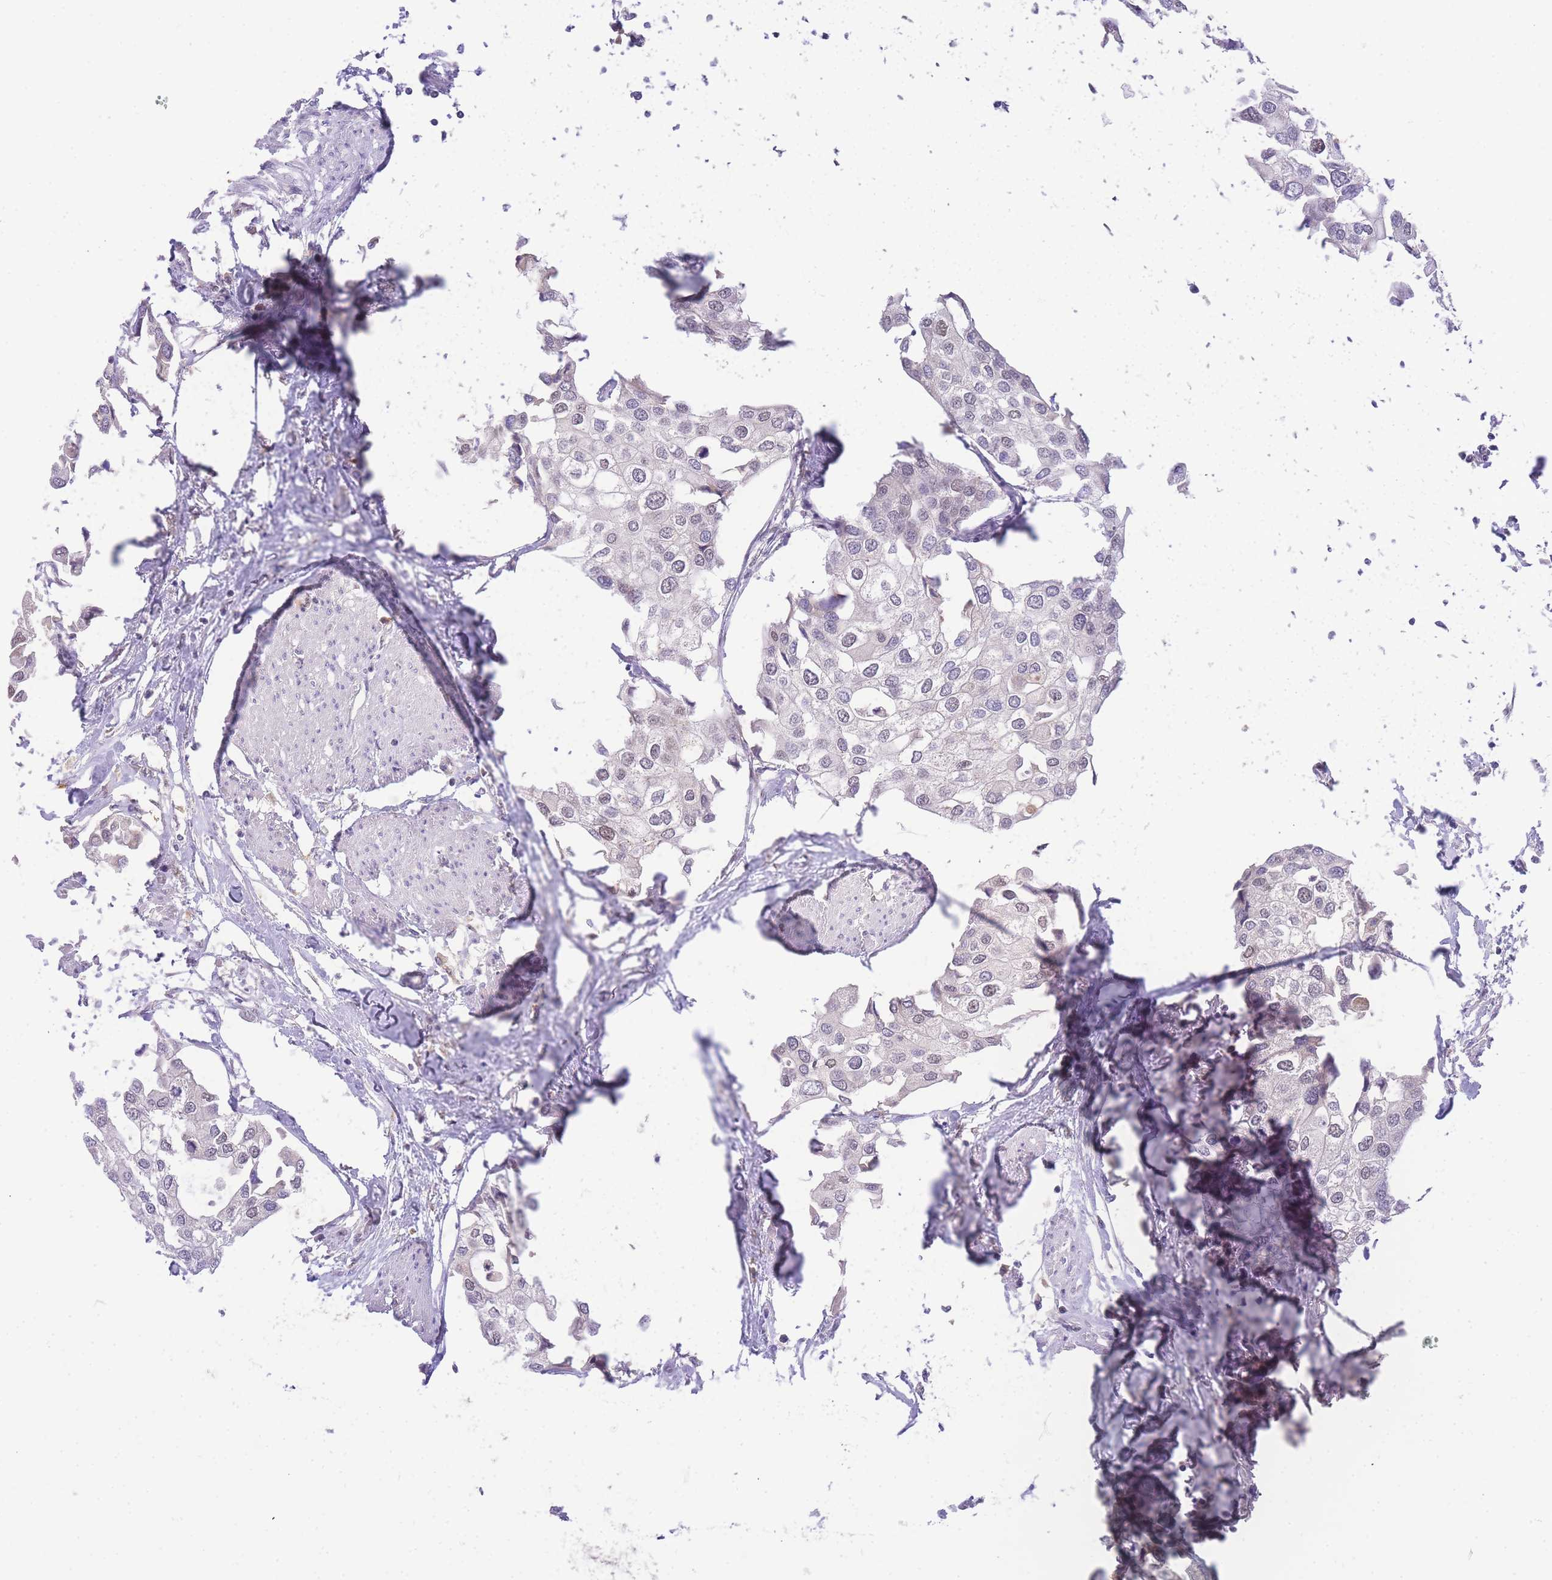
{"staining": {"intensity": "negative", "quantity": "none", "location": "none"}, "tissue": "urothelial cancer", "cell_type": "Tumor cells", "image_type": "cancer", "snomed": [{"axis": "morphology", "description": "Urothelial carcinoma, High grade"}, {"axis": "topography", "description": "Urinary bladder"}], "caption": "Human urothelial cancer stained for a protein using immunohistochemistry (IHC) displays no expression in tumor cells.", "gene": "PUS10", "patient": {"sex": "male", "age": 64}}